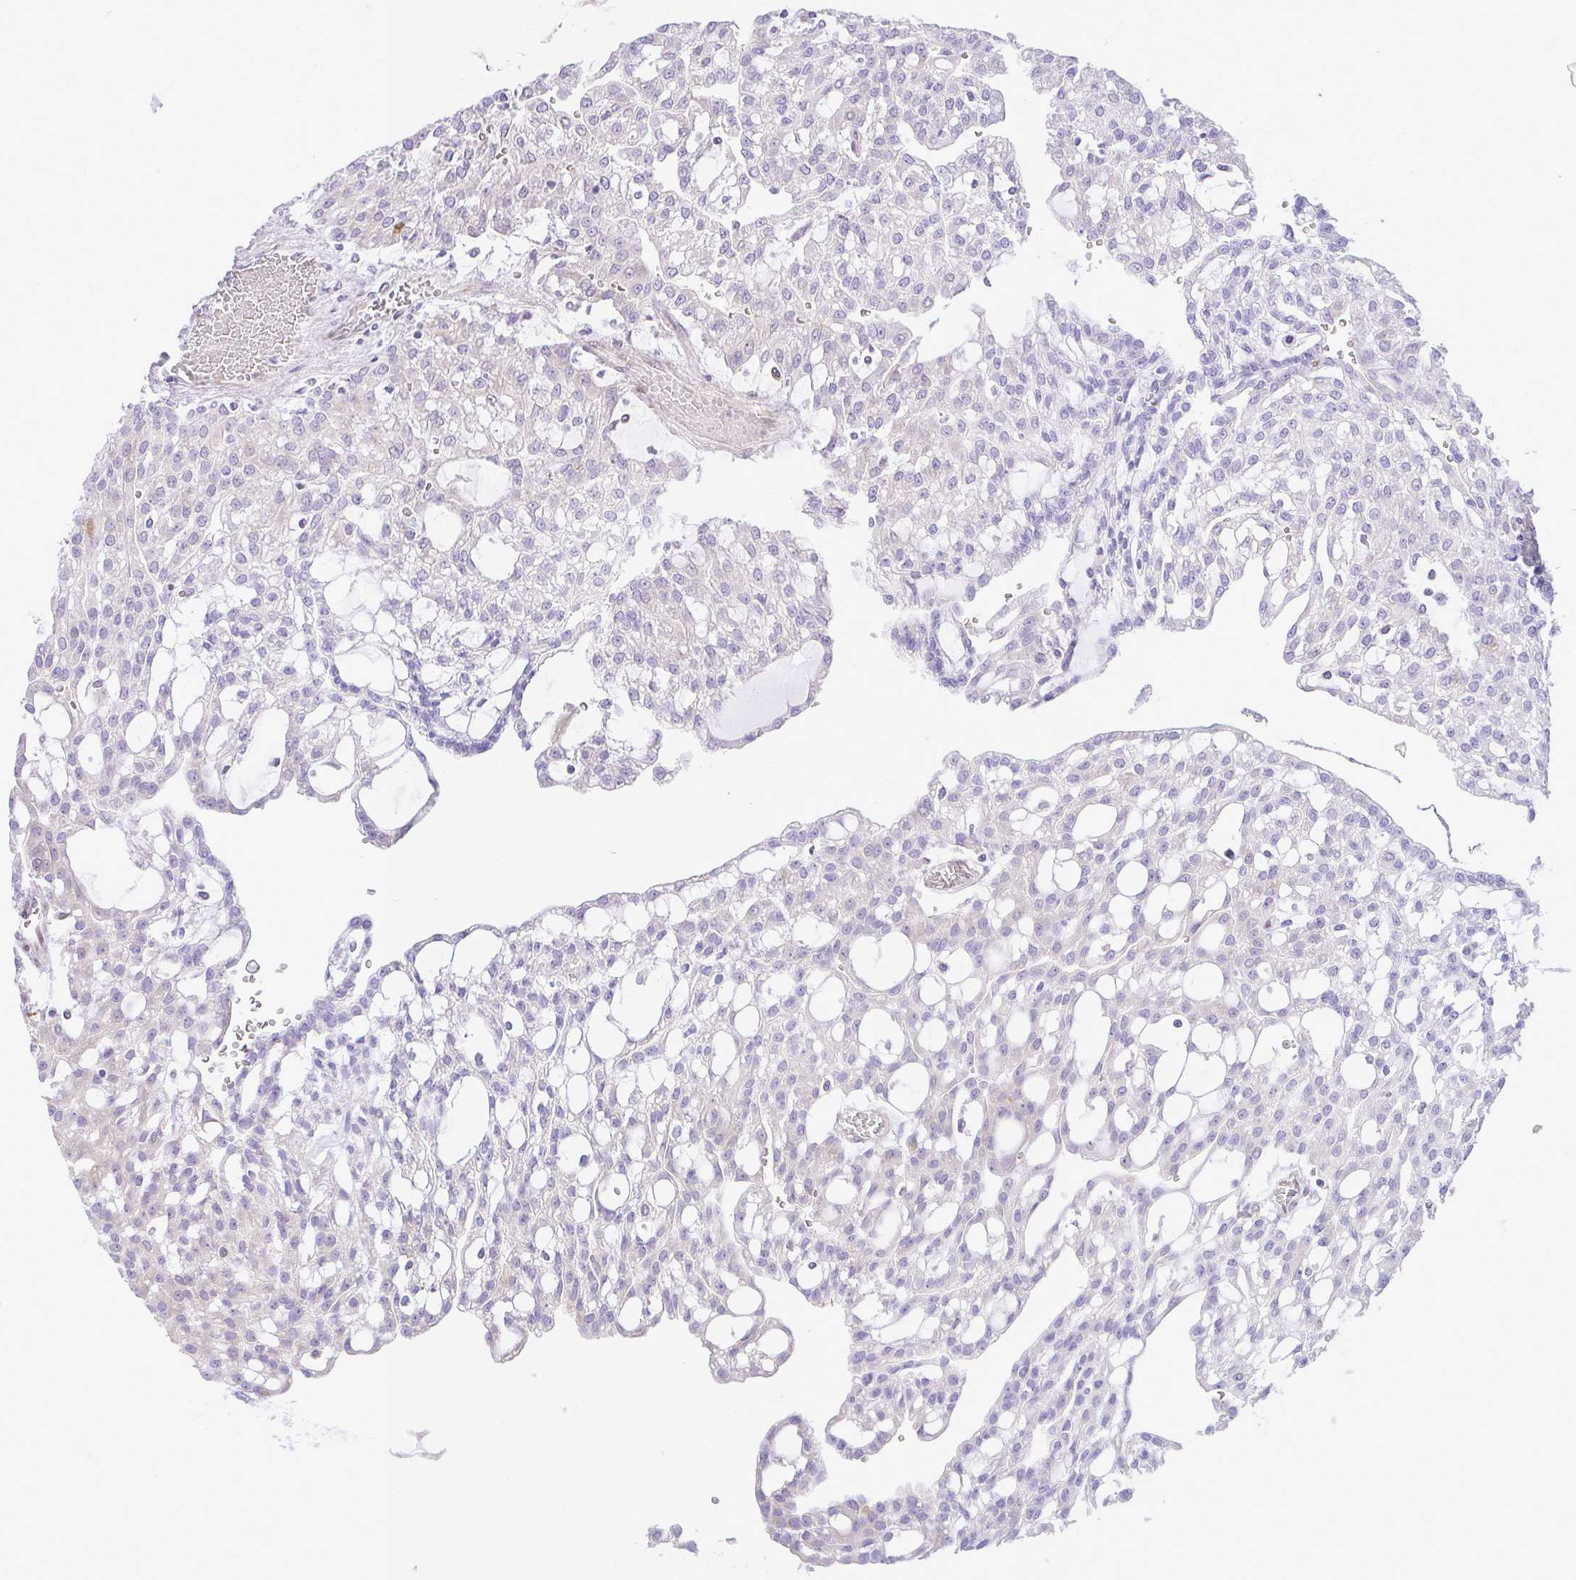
{"staining": {"intensity": "negative", "quantity": "none", "location": "none"}, "tissue": "renal cancer", "cell_type": "Tumor cells", "image_type": "cancer", "snomed": [{"axis": "morphology", "description": "Adenocarcinoma, NOS"}, {"axis": "topography", "description": "Kidney"}], "caption": "Histopathology image shows no protein expression in tumor cells of renal cancer tissue. (DAB immunohistochemistry (IHC), high magnification).", "gene": "EEF1A2", "patient": {"sex": "male", "age": 63}}